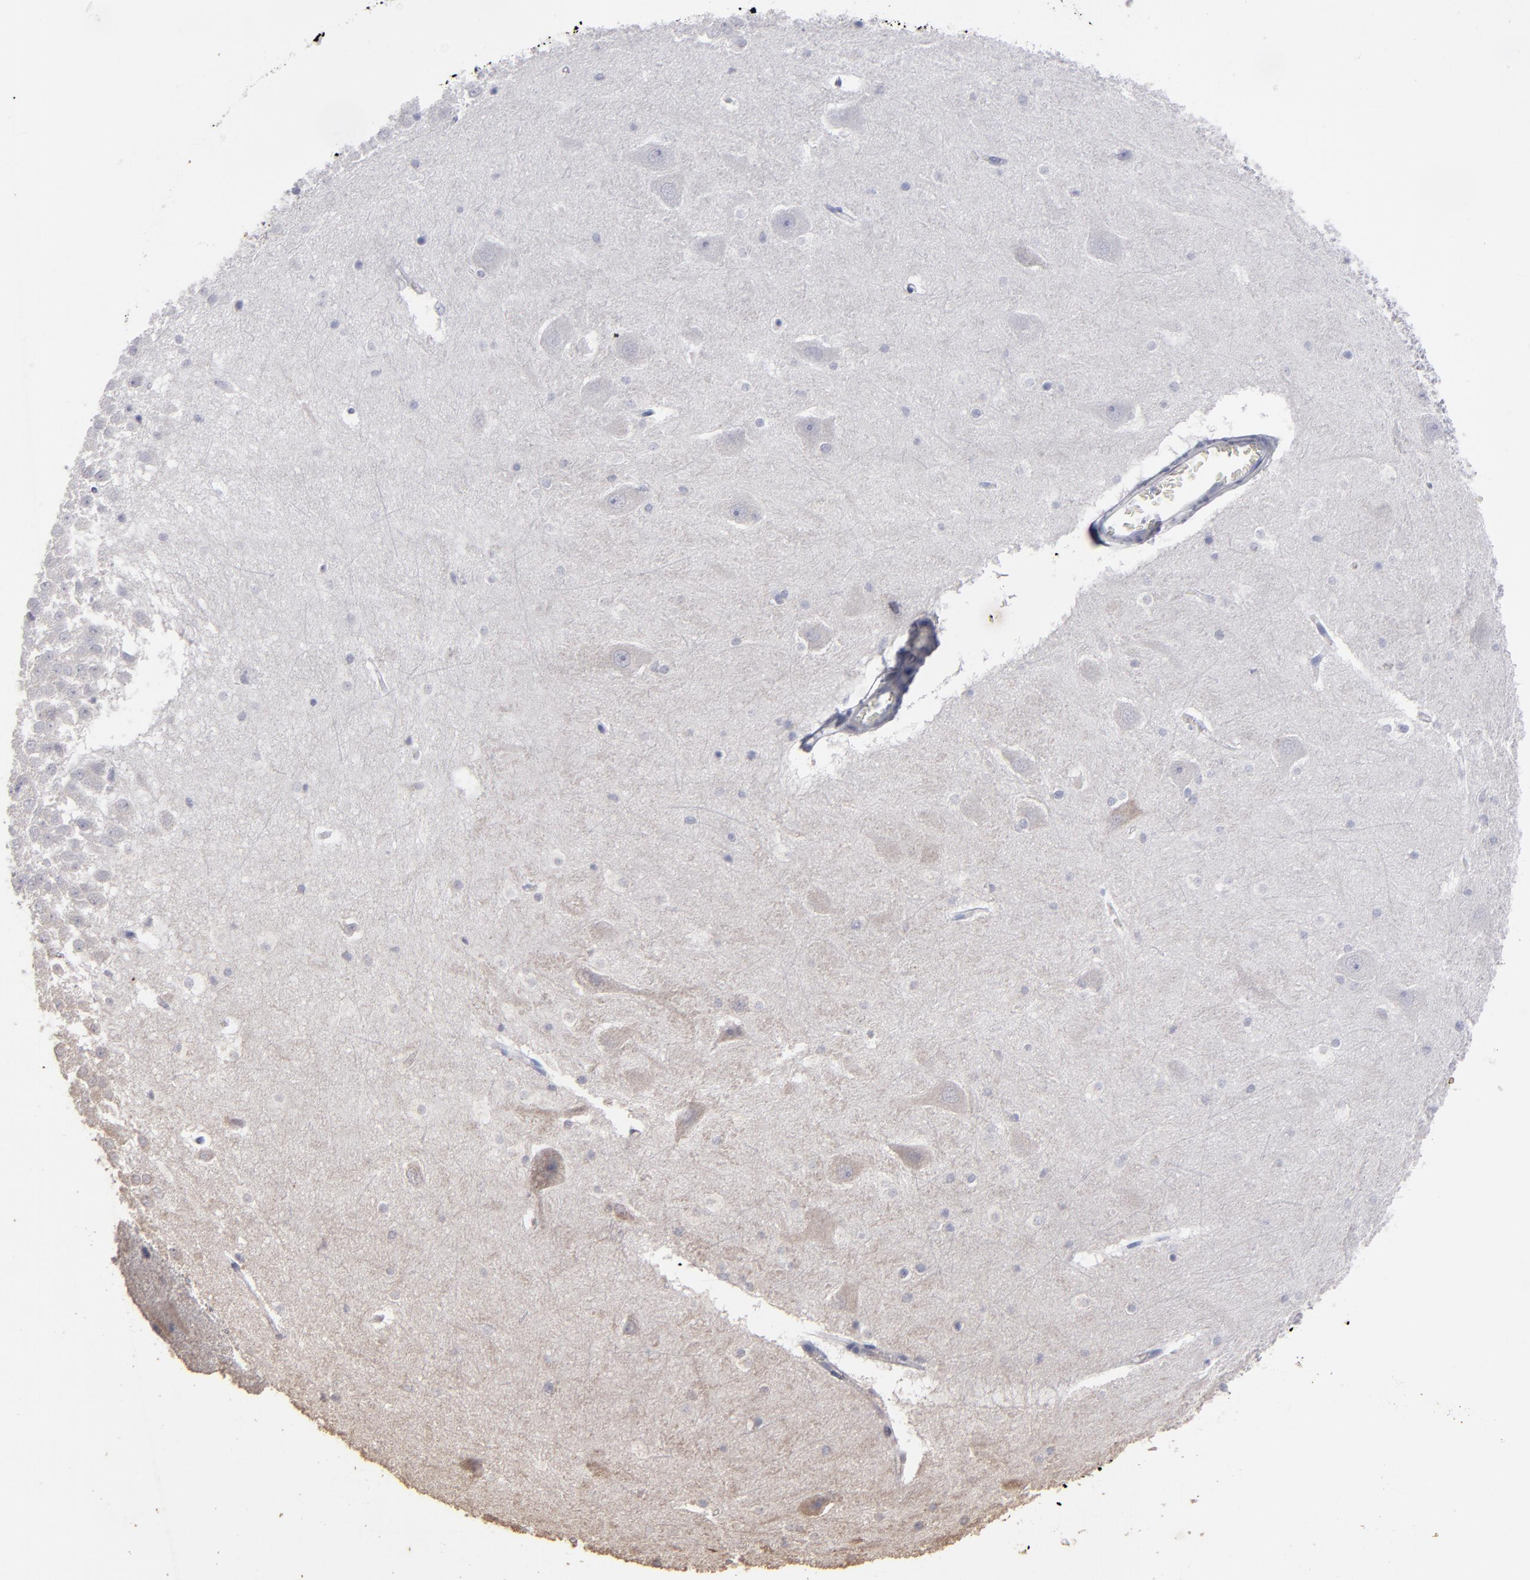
{"staining": {"intensity": "negative", "quantity": "none", "location": "none"}, "tissue": "hippocampus", "cell_type": "Glial cells", "image_type": "normal", "snomed": [{"axis": "morphology", "description": "Normal tissue, NOS"}, {"axis": "topography", "description": "Hippocampus"}], "caption": "A high-resolution photomicrograph shows immunohistochemistry (IHC) staining of unremarkable hippocampus, which displays no significant staining in glial cells. Nuclei are stained in blue.", "gene": "MMP2", "patient": {"sex": "male", "age": 45}}